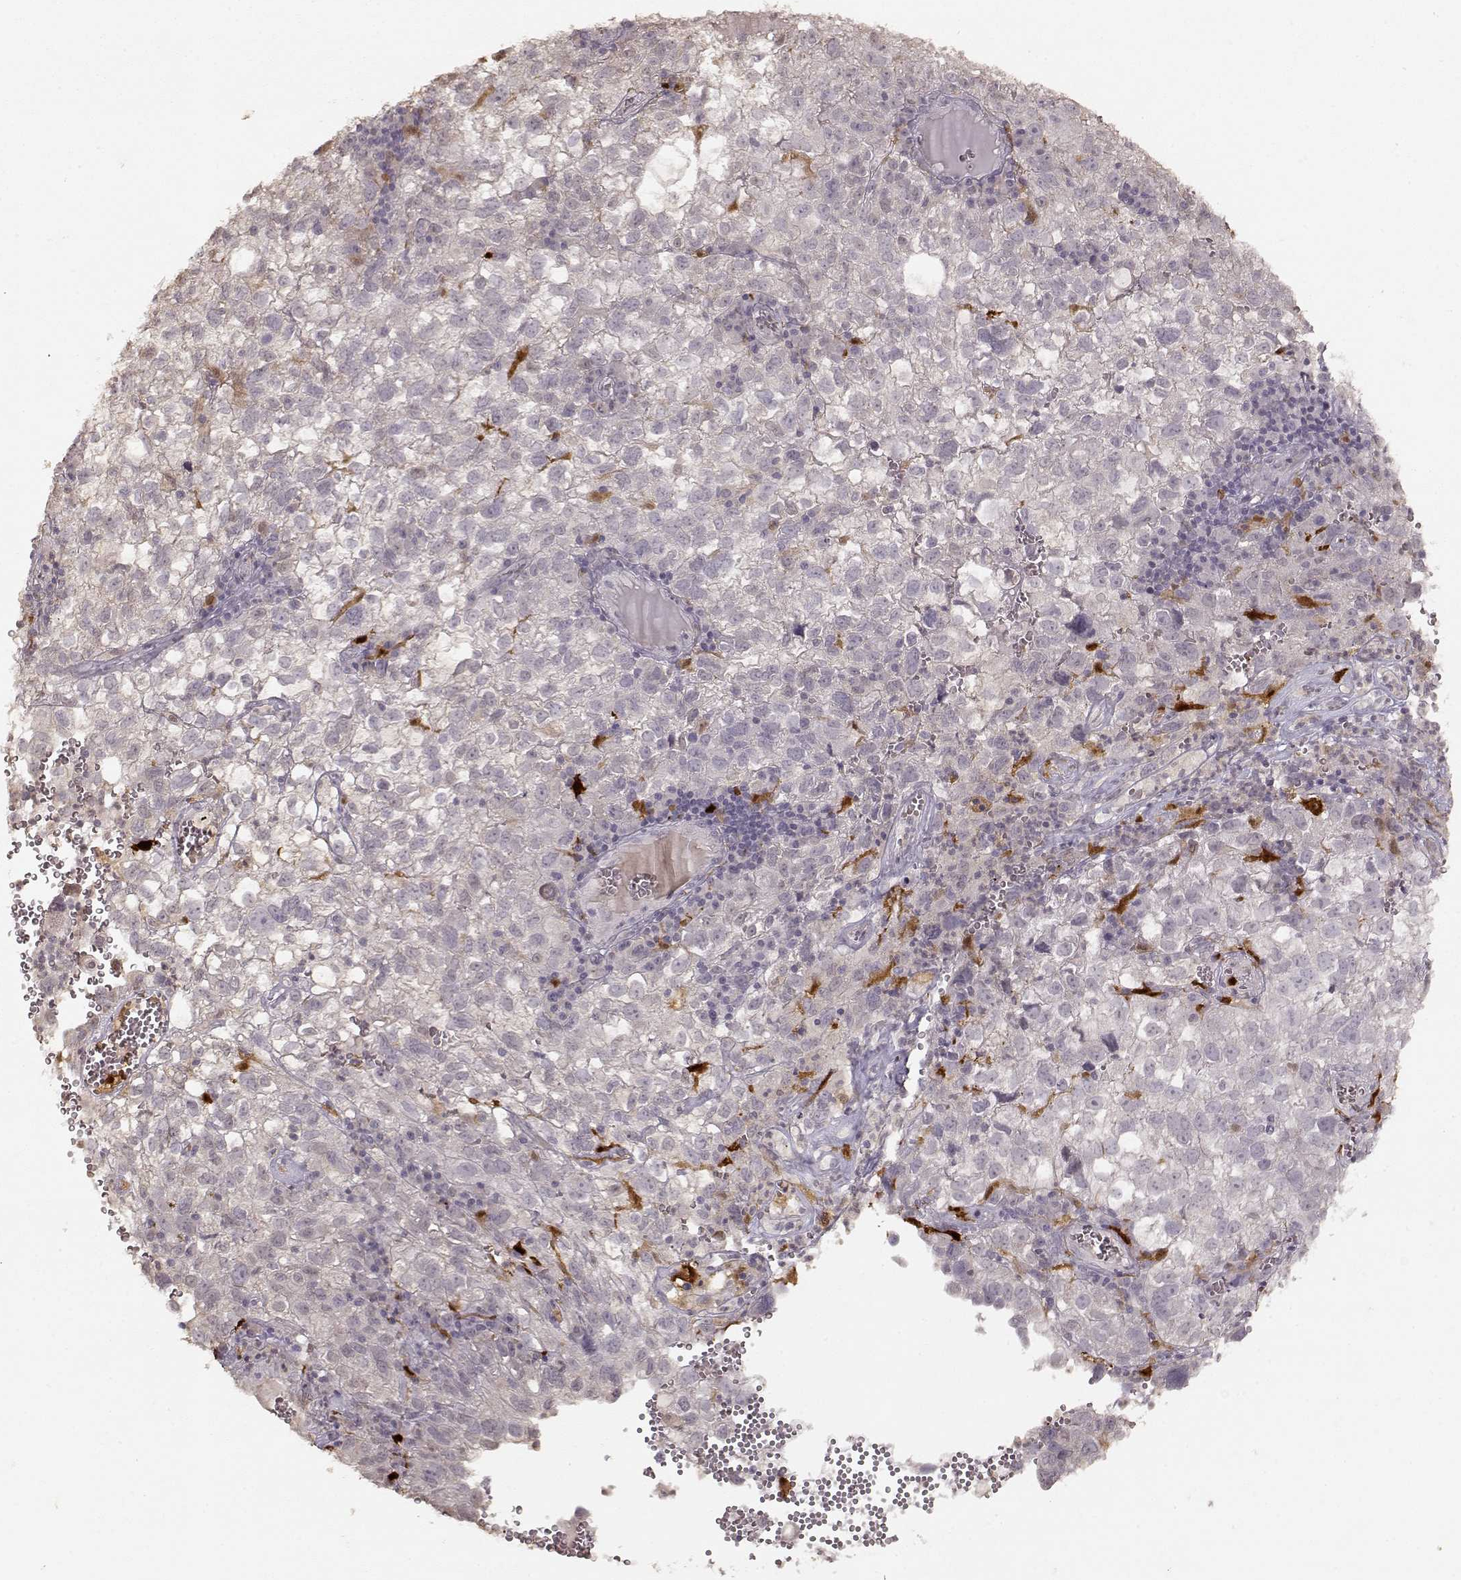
{"staining": {"intensity": "negative", "quantity": "none", "location": "none"}, "tissue": "cervical cancer", "cell_type": "Tumor cells", "image_type": "cancer", "snomed": [{"axis": "morphology", "description": "Squamous cell carcinoma, NOS"}, {"axis": "topography", "description": "Cervix"}], "caption": "A histopathology image of cervical cancer (squamous cell carcinoma) stained for a protein reveals no brown staining in tumor cells. Brightfield microscopy of IHC stained with DAB (brown) and hematoxylin (blue), captured at high magnification.", "gene": "S100B", "patient": {"sex": "female", "age": 55}}